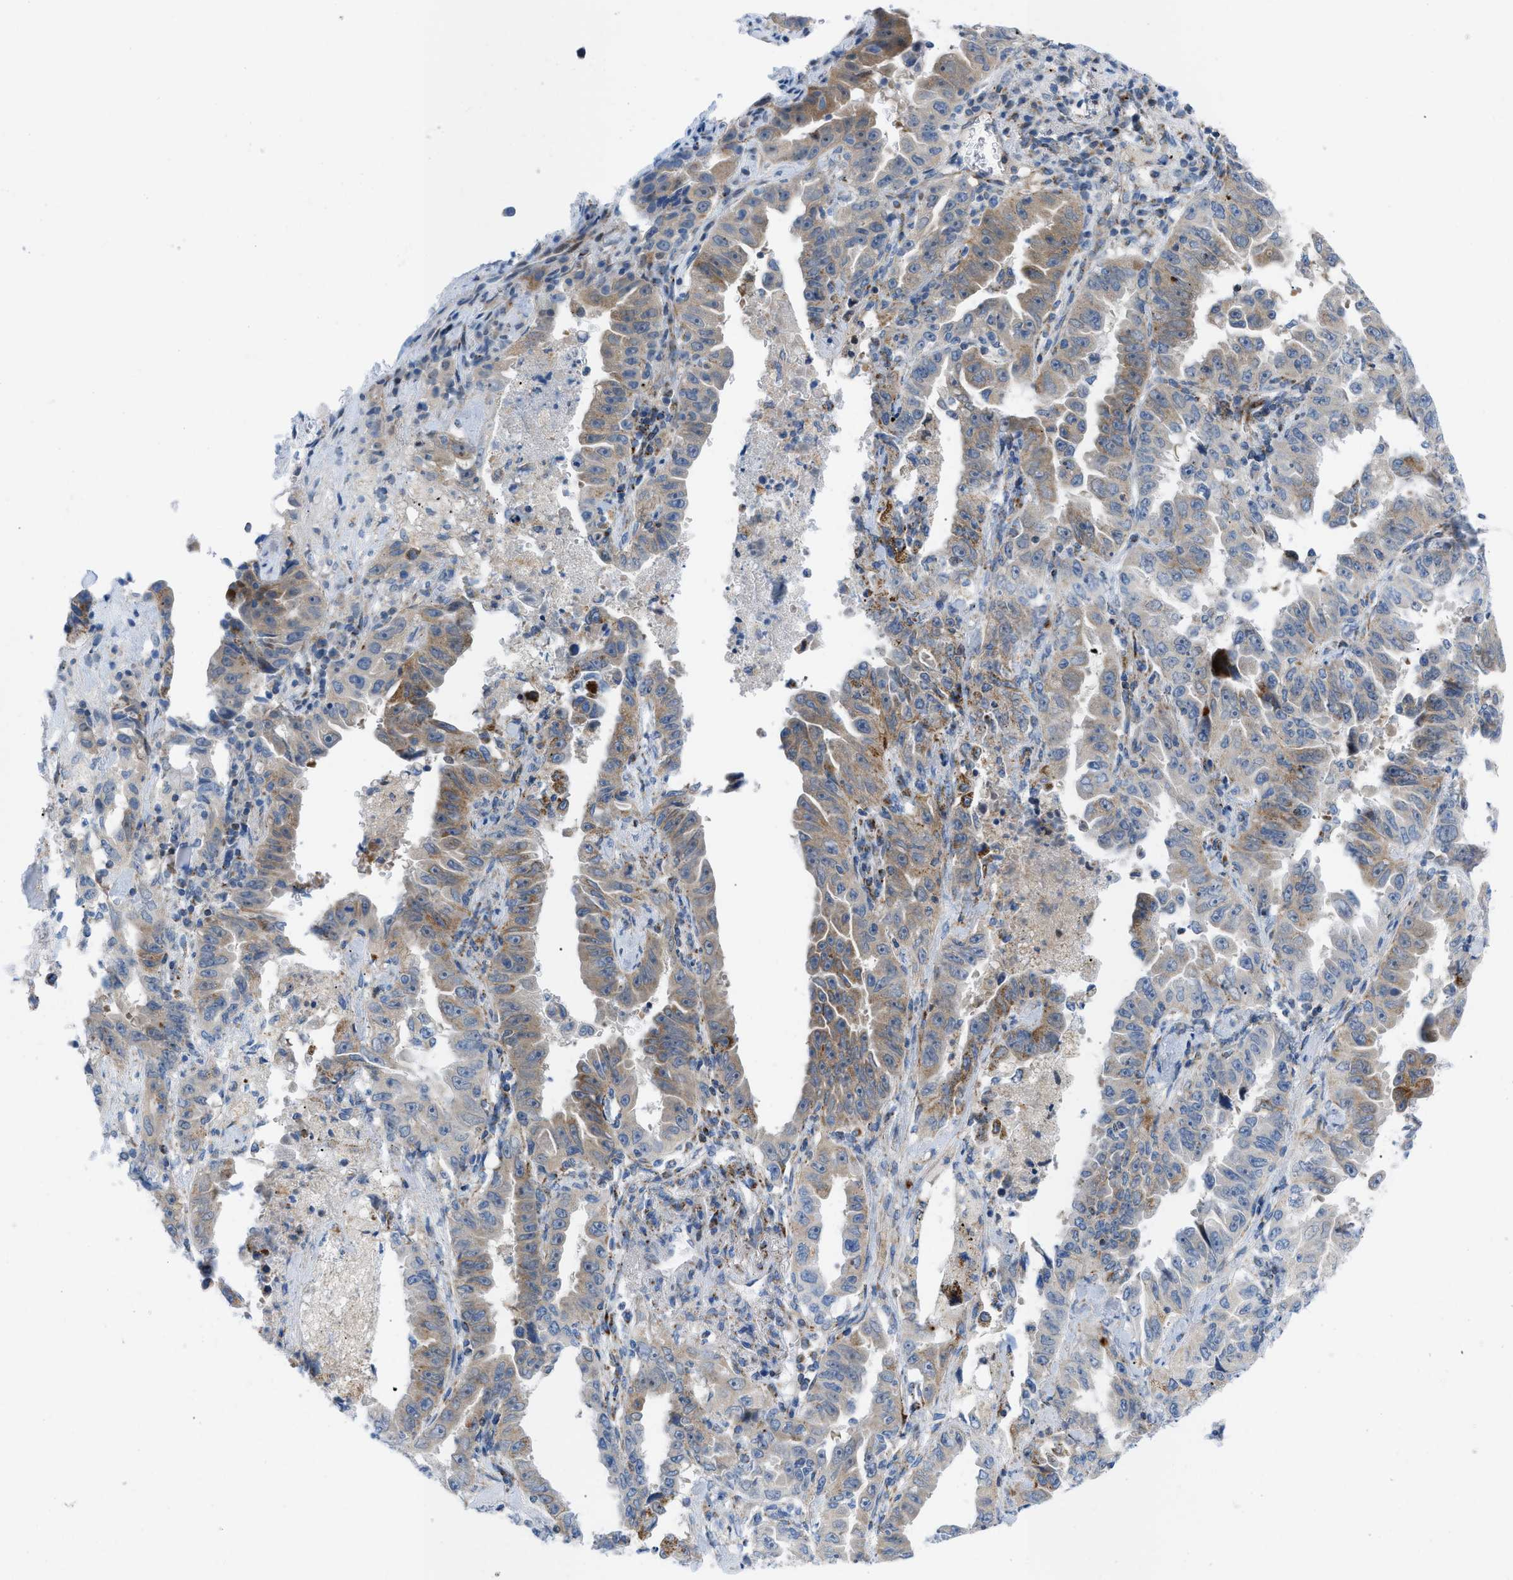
{"staining": {"intensity": "weak", "quantity": "25%-75%", "location": "cytoplasmic/membranous"}, "tissue": "lung cancer", "cell_type": "Tumor cells", "image_type": "cancer", "snomed": [{"axis": "morphology", "description": "Adenocarcinoma, NOS"}, {"axis": "topography", "description": "Lung"}], "caption": "IHC image of human adenocarcinoma (lung) stained for a protein (brown), which exhibits low levels of weak cytoplasmic/membranous staining in approximately 25%-75% of tumor cells.", "gene": "RBBP9", "patient": {"sex": "female", "age": 51}}